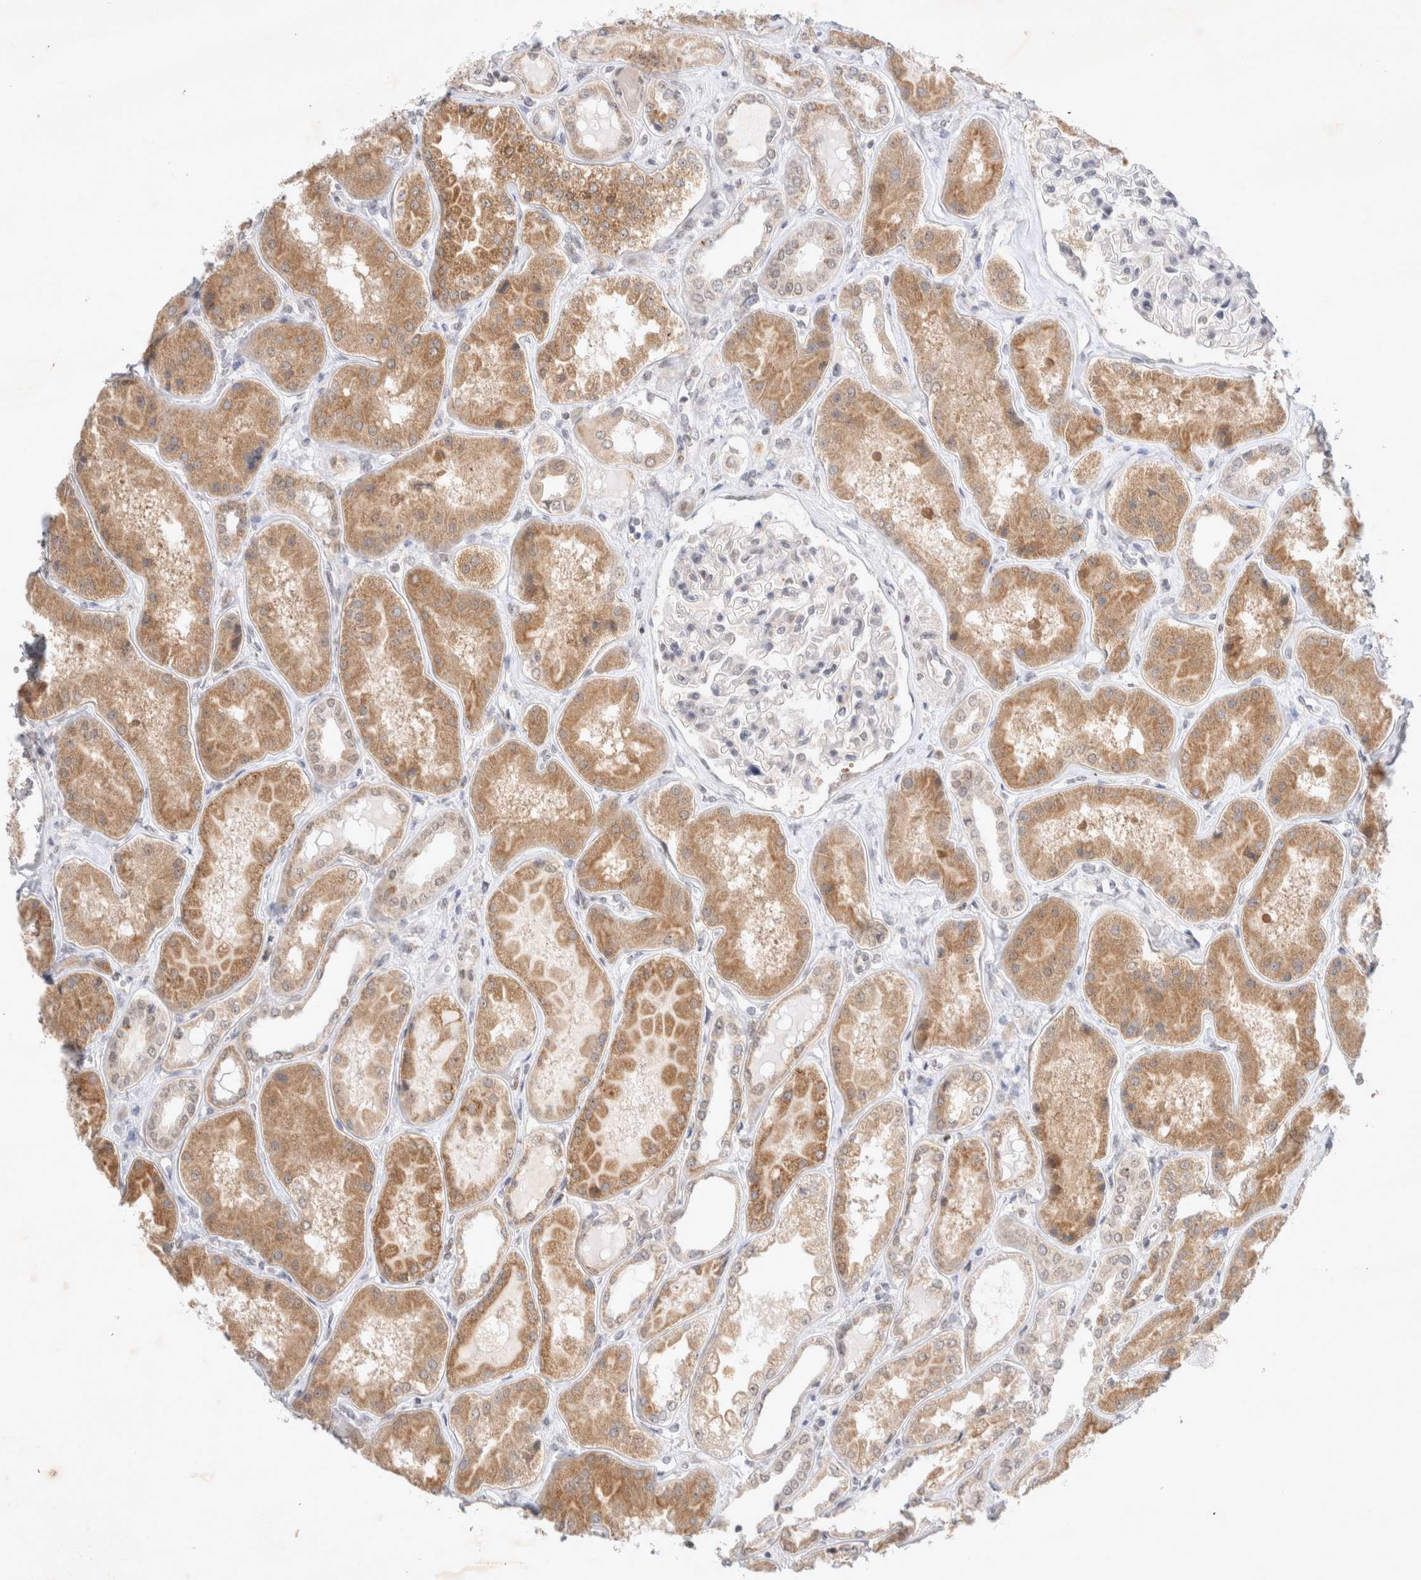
{"staining": {"intensity": "negative", "quantity": "none", "location": "none"}, "tissue": "kidney", "cell_type": "Cells in glomeruli", "image_type": "normal", "snomed": [{"axis": "morphology", "description": "Normal tissue, NOS"}, {"axis": "topography", "description": "Kidney"}], "caption": "This is an immunohistochemistry histopathology image of normal kidney. There is no expression in cells in glomeruli.", "gene": "FBXO42", "patient": {"sex": "female", "age": 56}}